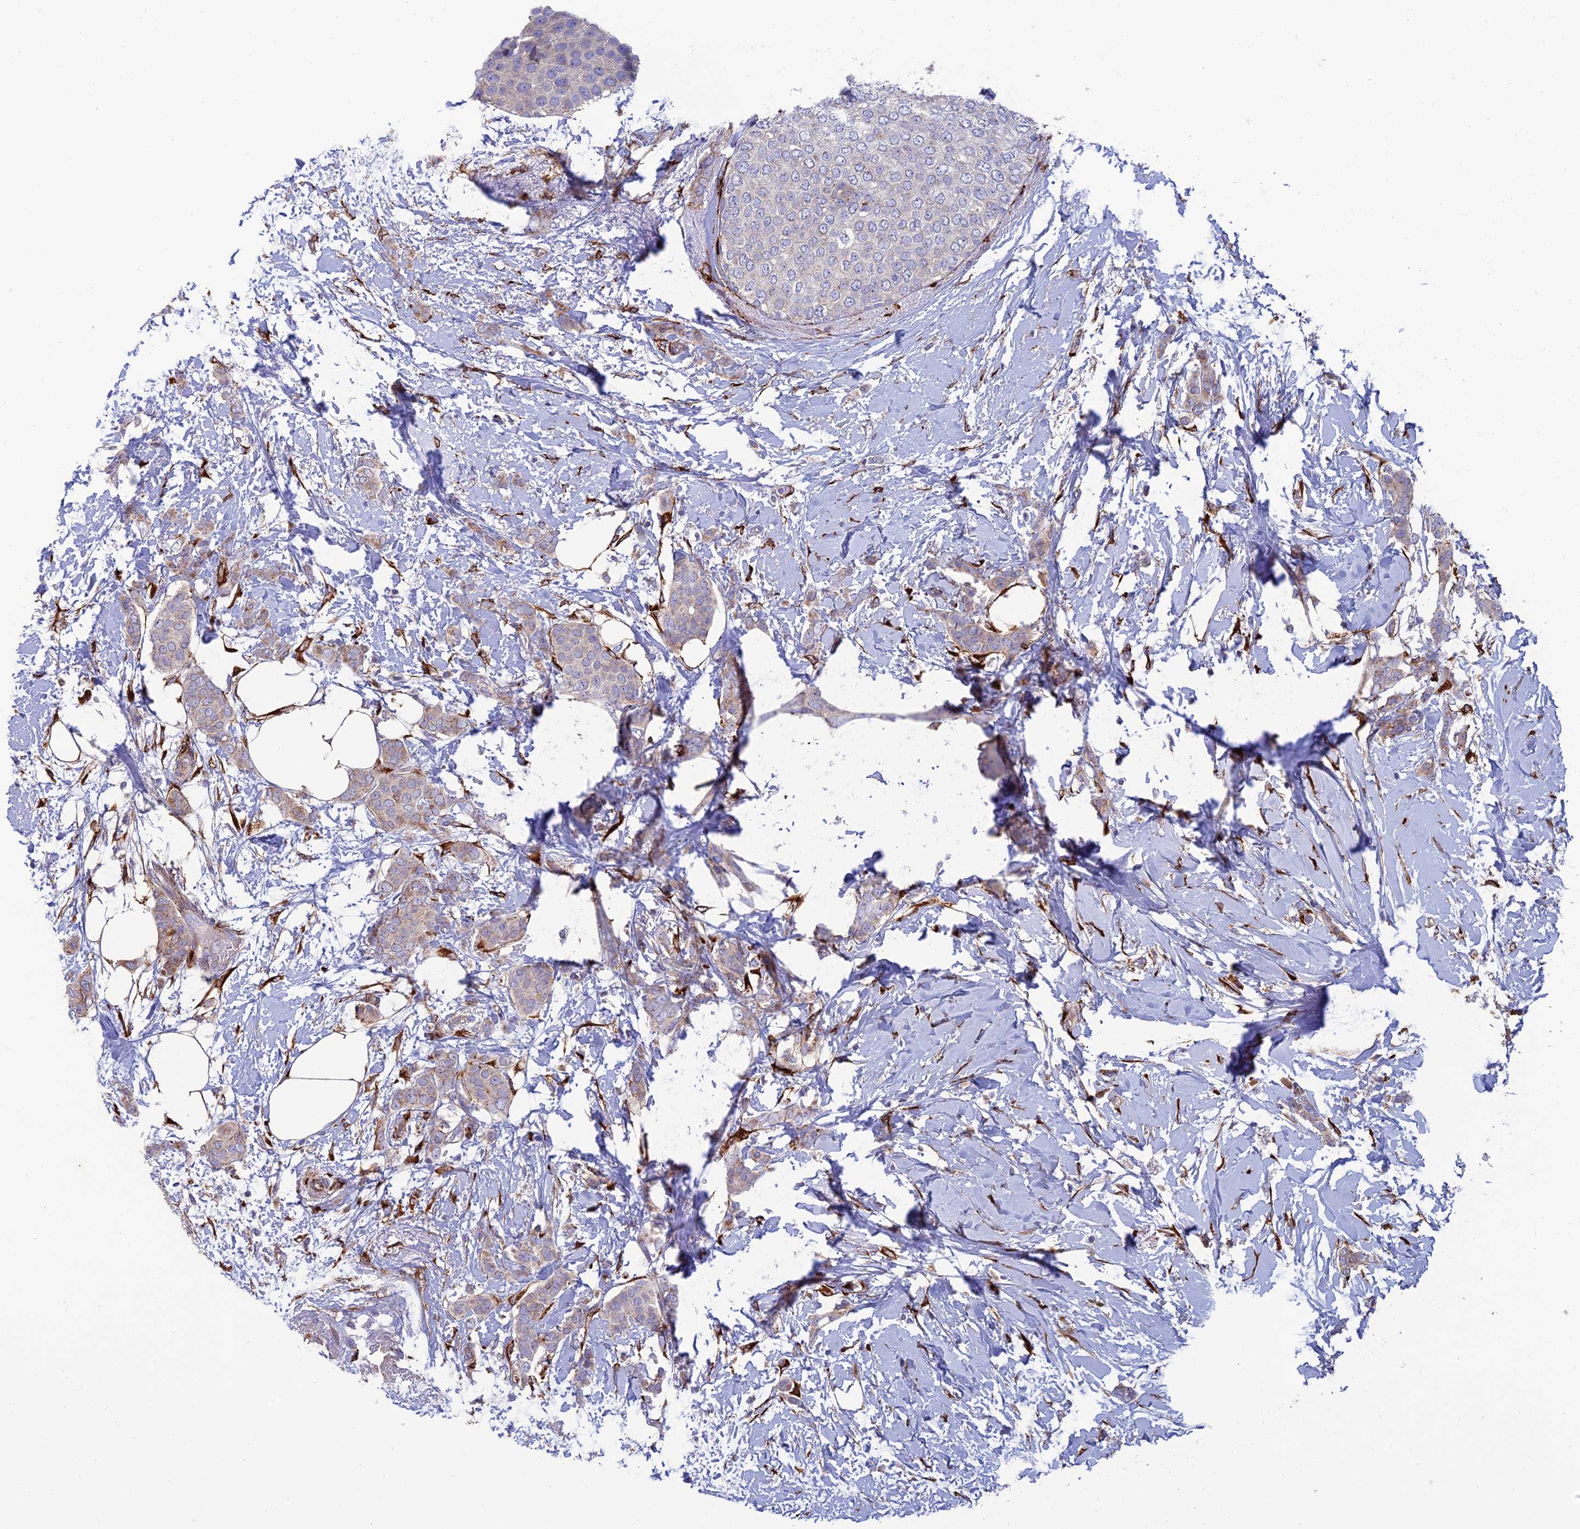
{"staining": {"intensity": "weak", "quantity": "<25%", "location": "cytoplasmic/membranous"}, "tissue": "breast cancer", "cell_type": "Tumor cells", "image_type": "cancer", "snomed": [{"axis": "morphology", "description": "Duct carcinoma"}, {"axis": "topography", "description": "Breast"}], "caption": "Tumor cells are negative for brown protein staining in invasive ductal carcinoma (breast).", "gene": "RCN3", "patient": {"sex": "female", "age": 72}}